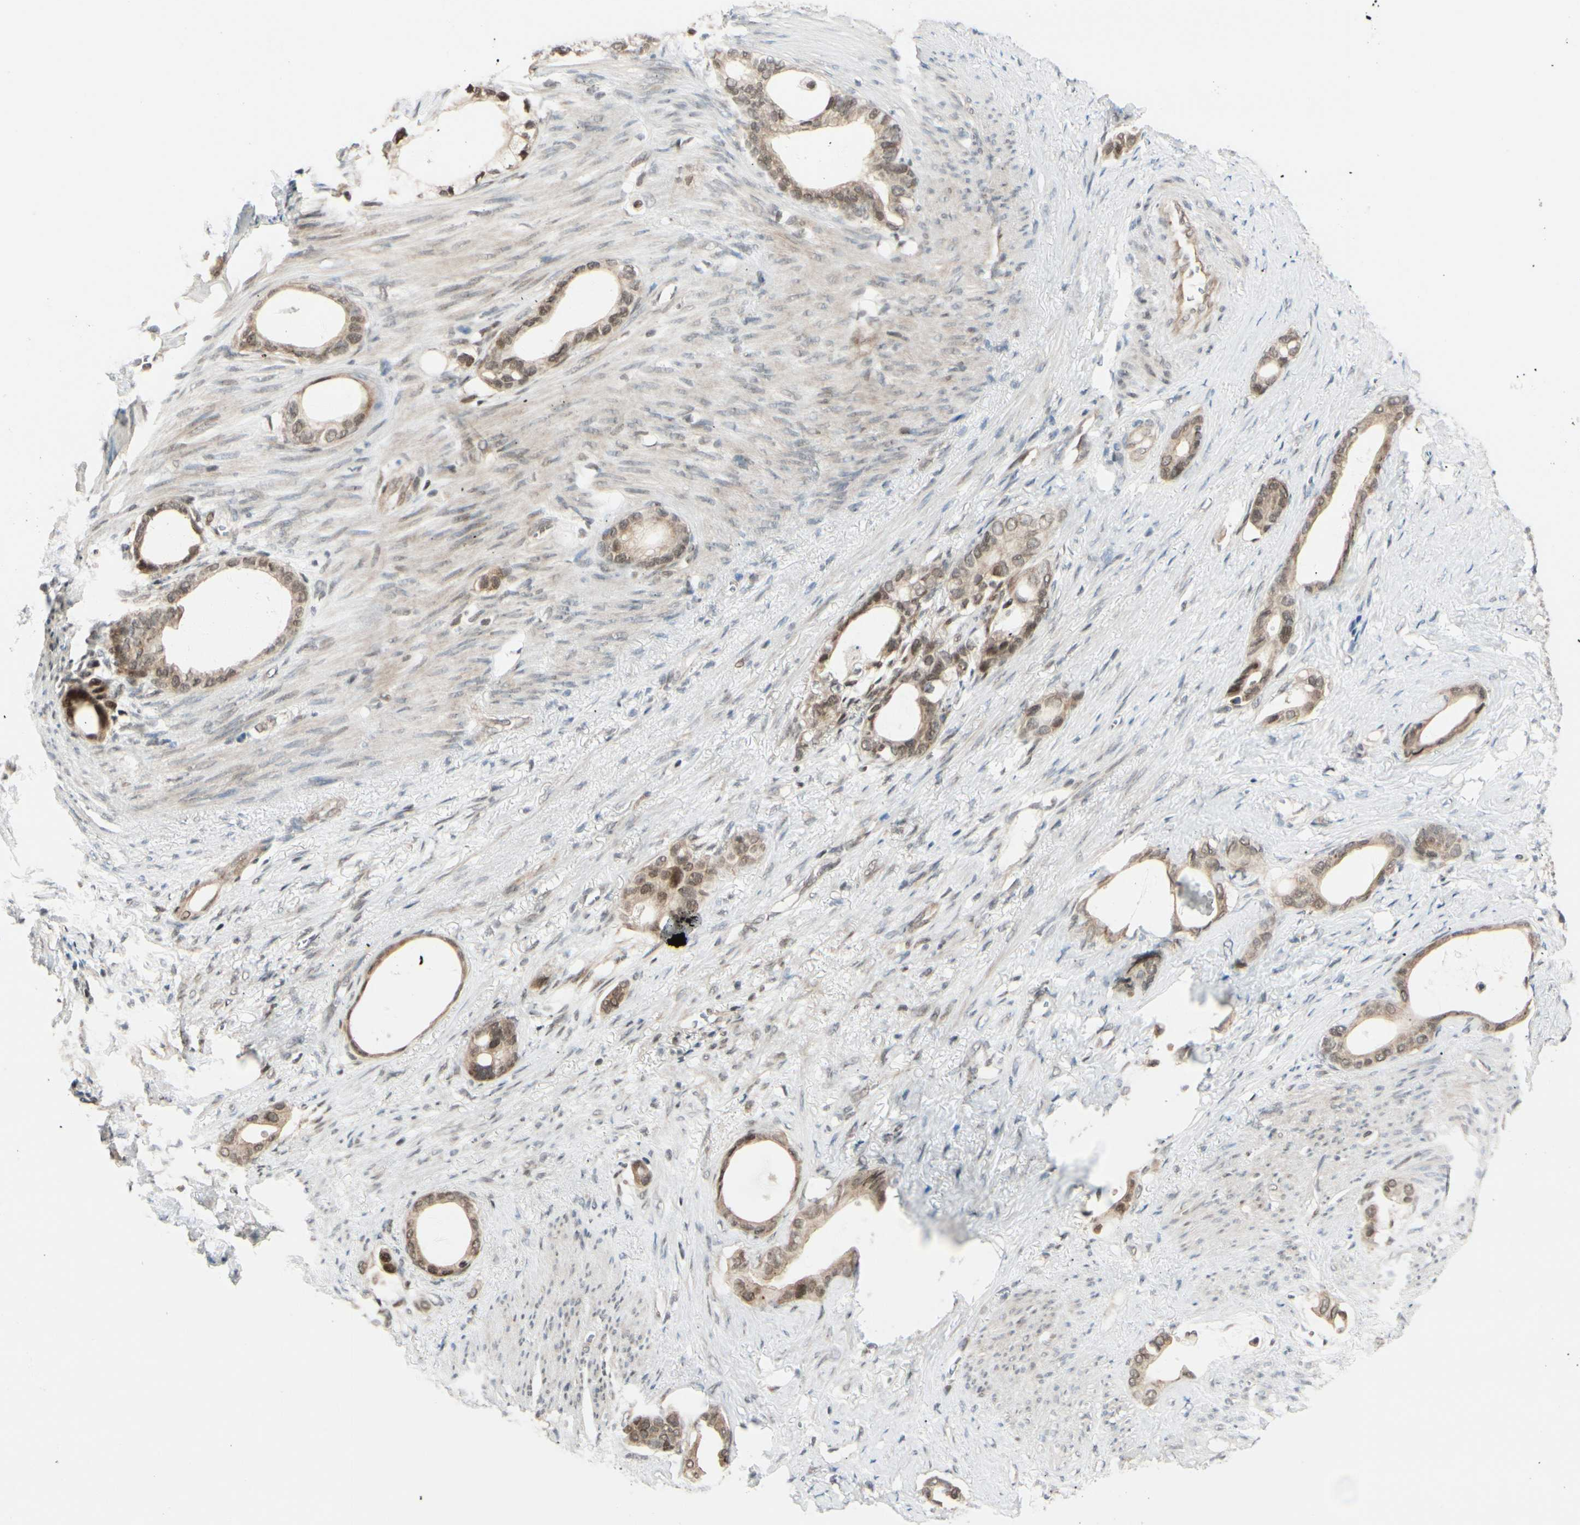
{"staining": {"intensity": "moderate", "quantity": ">75%", "location": "cytoplasmic/membranous"}, "tissue": "stomach cancer", "cell_type": "Tumor cells", "image_type": "cancer", "snomed": [{"axis": "morphology", "description": "Adenocarcinoma, NOS"}, {"axis": "topography", "description": "Stomach"}], "caption": "DAB immunohistochemical staining of stomach cancer exhibits moderate cytoplasmic/membranous protein expression in approximately >75% of tumor cells.", "gene": "BRMS1", "patient": {"sex": "female", "age": 75}}